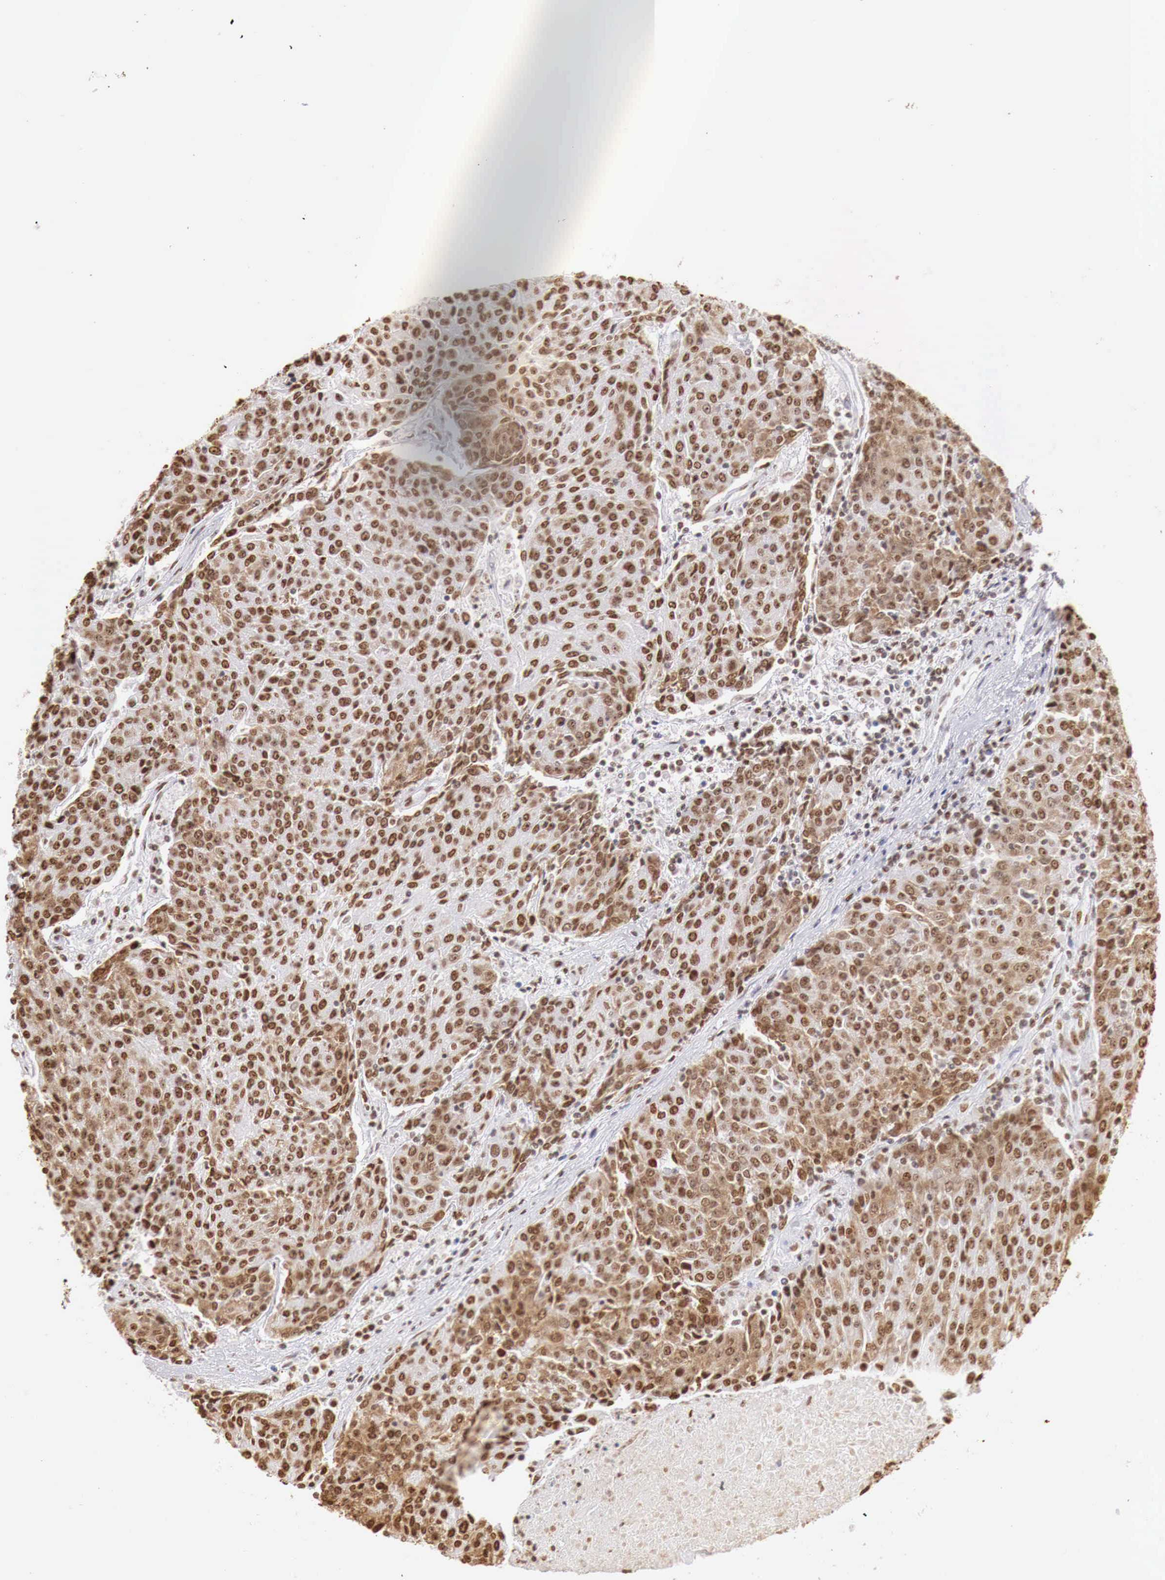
{"staining": {"intensity": "strong", "quantity": ">75%", "location": "nuclear"}, "tissue": "urothelial cancer", "cell_type": "Tumor cells", "image_type": "cancer", "snomed": [{"axis": "morphology", "description": "Urothelial carcinoma, High grade"}, {"axis": "topography", "description": "Urinary bladder"}], "caption": "Urothelial cancer stained with a protein marker shows strong staining in tumor cells.", "gene": "DKC1", "patient": {"sex": "female", "age": 85}}